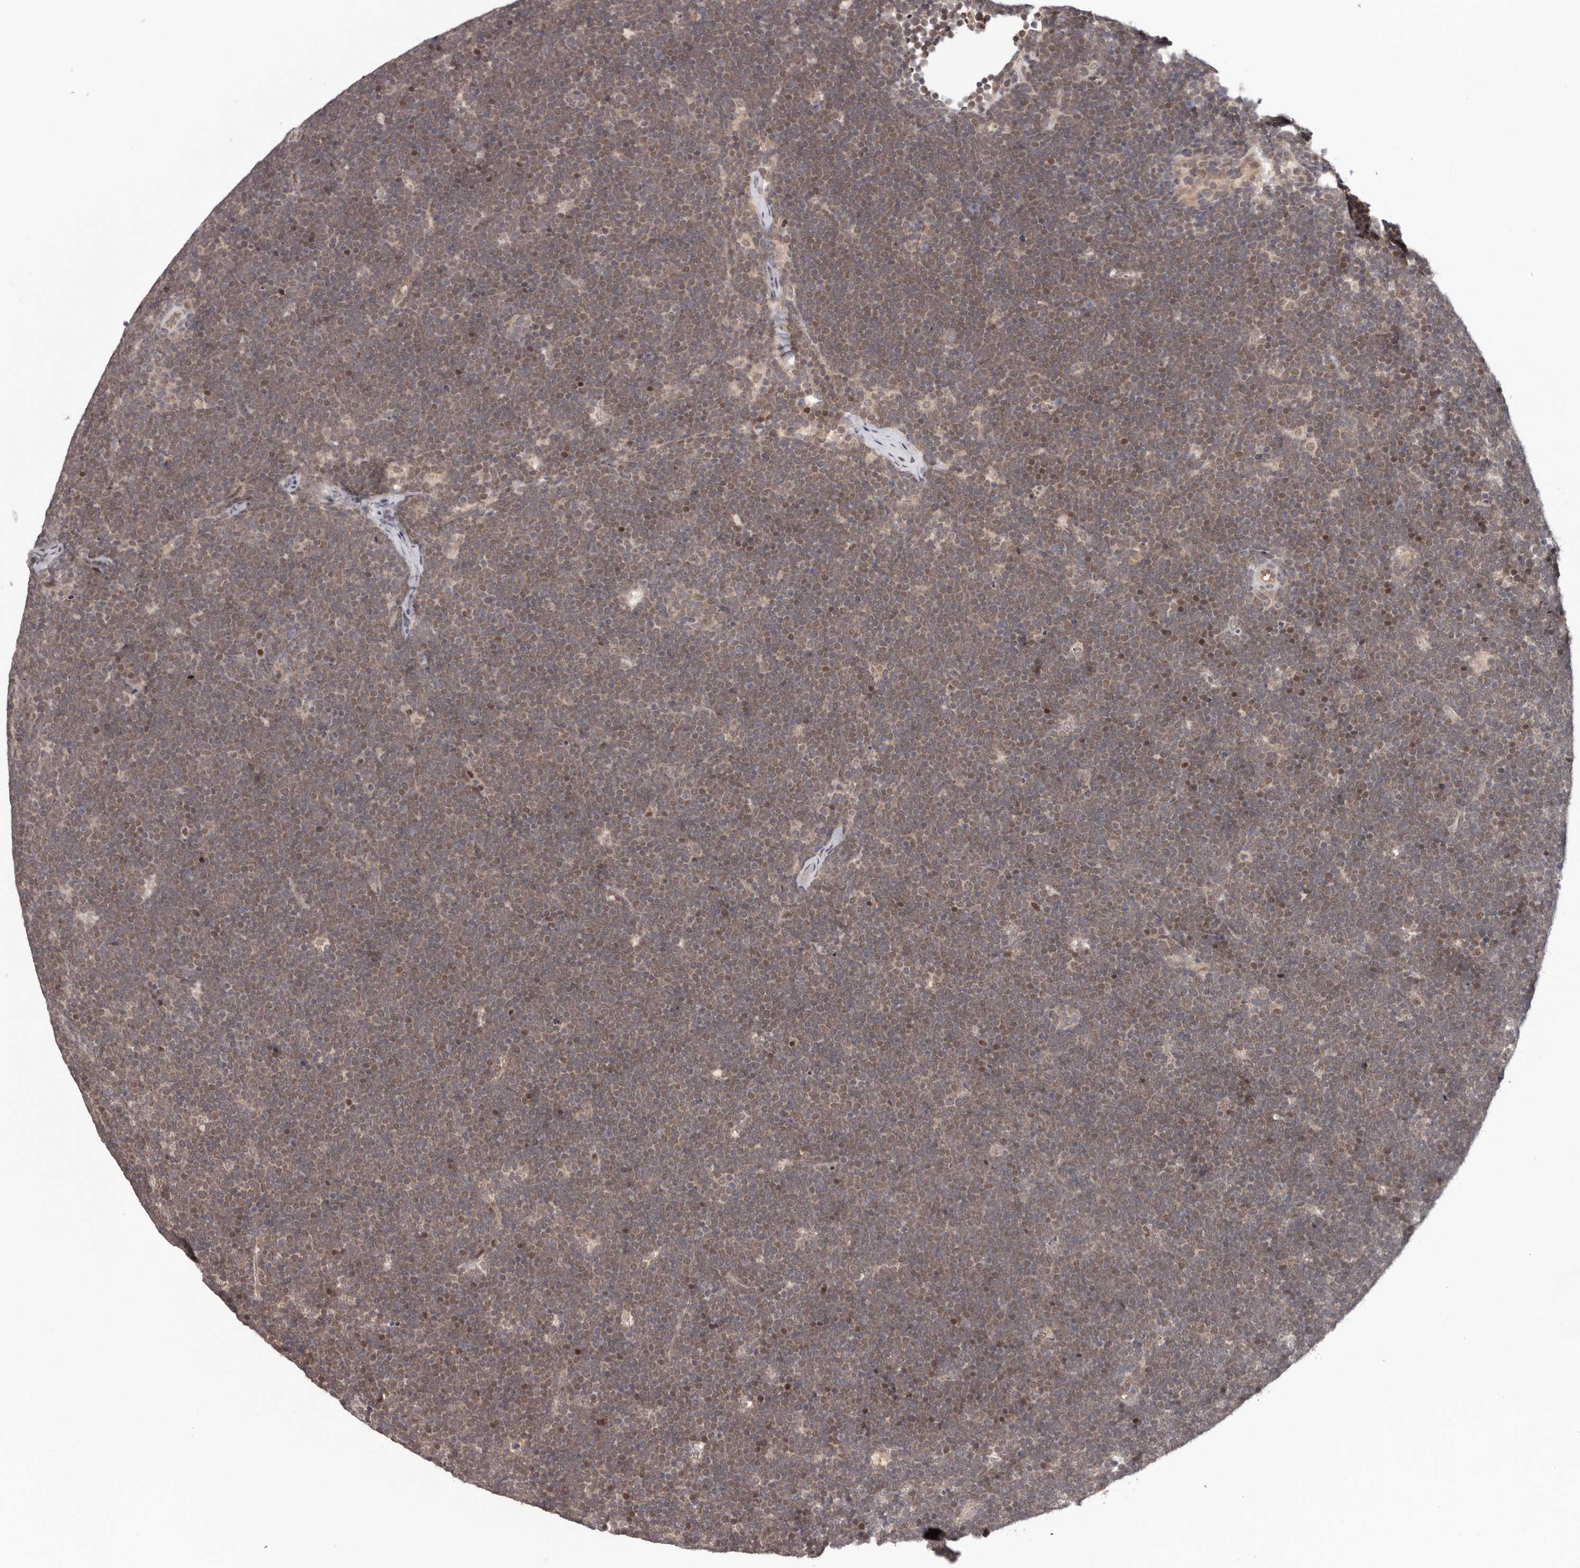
{"staining": {"intensity": "weak", "quantity": "25%-75%", "location": "nuclear"}, "tissue": "lymphoma", "cell_type": "Tumor cells", "image_type": "cancer", "snomed": [{"axis": "morphology", "description": "Malignant lymphoma, non-Hodgkin's type, High grade"}, {"axis": "topography", "description": "Lymph node"}], "caption": "High-grade malignant lymphoma, non-Hodgkin's type stained with immunohistochemistry shows weak nuclear staining in approximately 25%-75% of tumor cells.", "gene": "TBX5", "patient": {"sex": "male", "age": 13}}